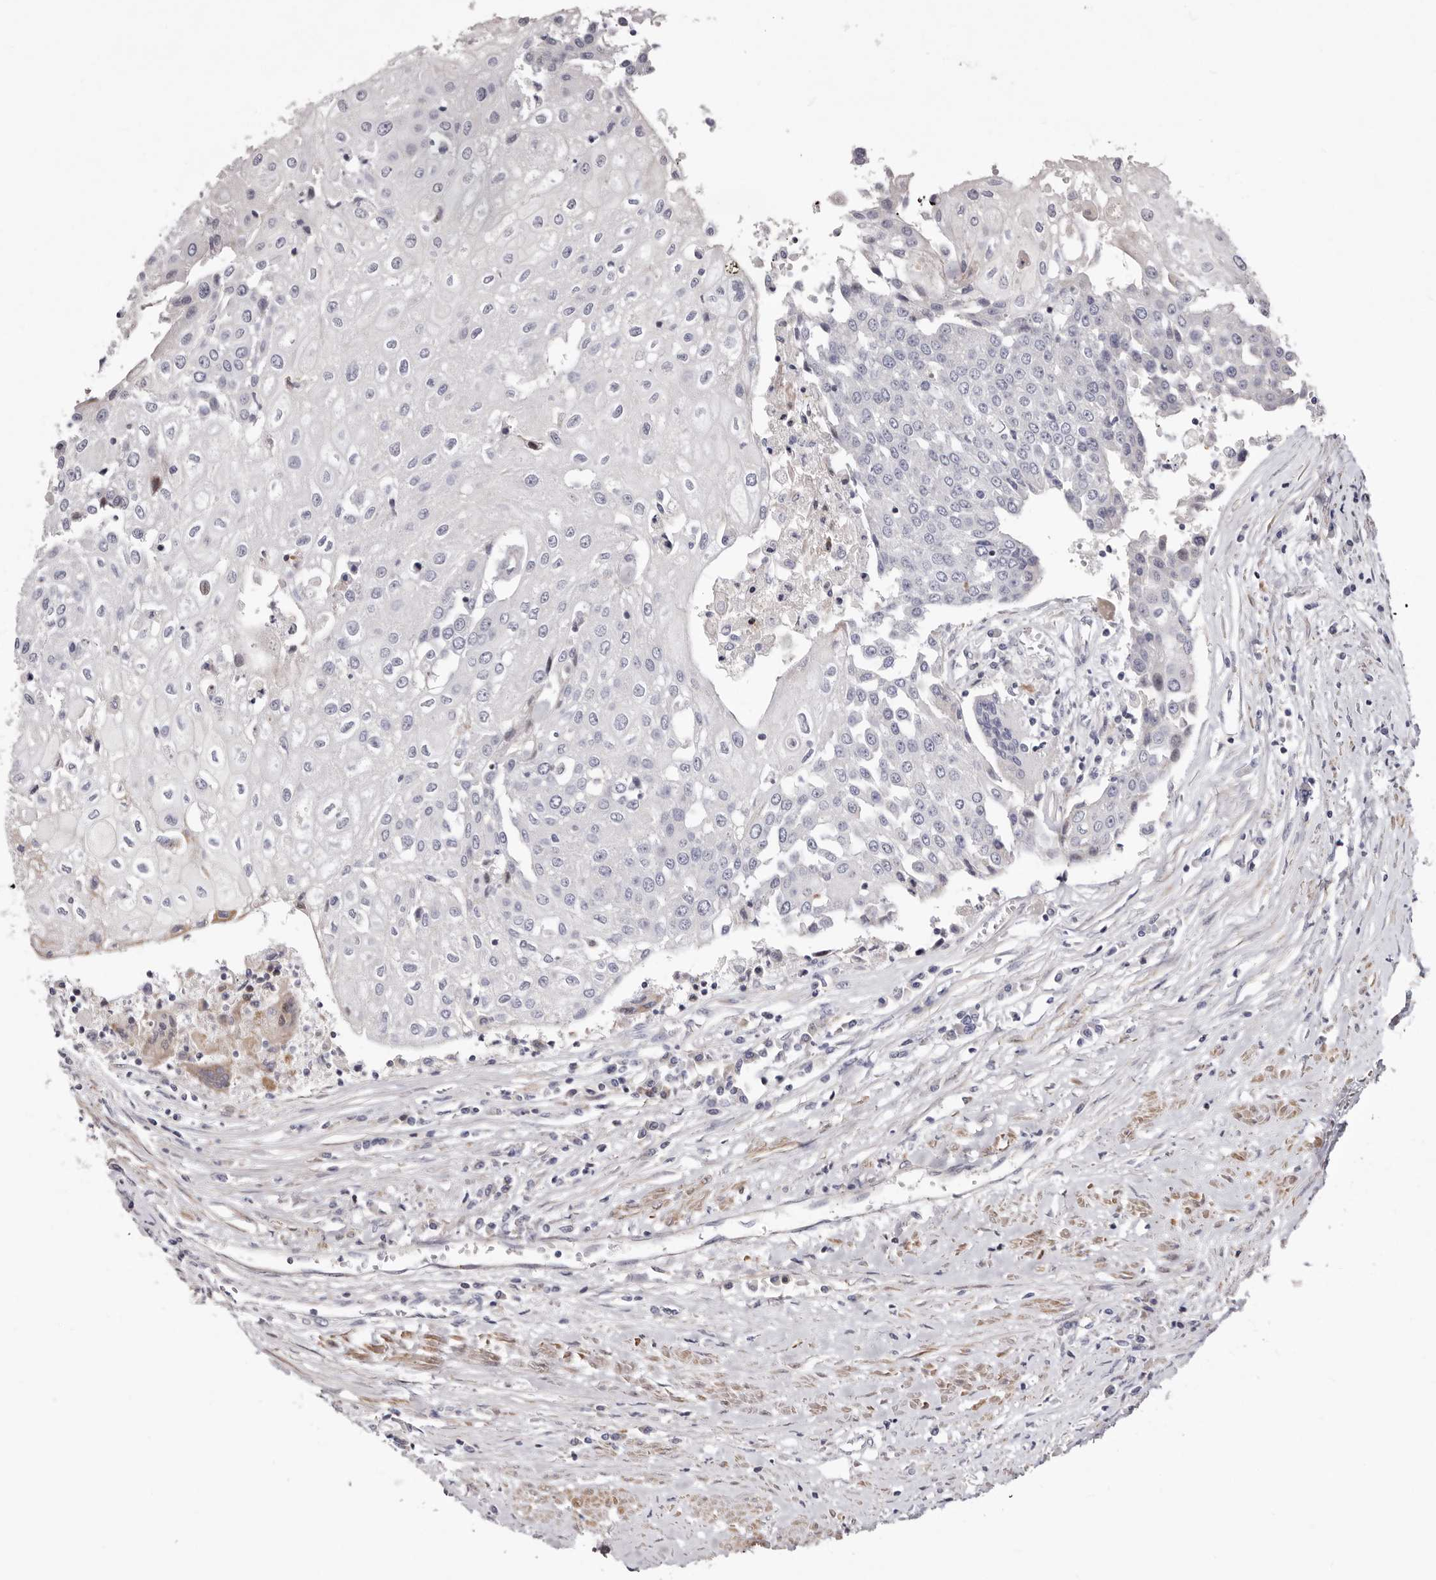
{"staining": {"intensity": "negative", "quantity": "none", "location": "none"}, "tissue": "urothelial cancer", "cell_type": "Tumor cells", "image_type": "cancer", "snomed": [{"axis": "morphology", "description": "Urothelial carcinoma, High grade"}, {"axis": "topography", "description": "Urinary bladder"}], "caption": "A high-resolution histopathology image shows immunohistochemistry (IHC) staining of urothelial cancer, which shows no significant expression in tumor cells.", "gene": "NUBPL", "patient": {"sex": "female", "age": 85}}